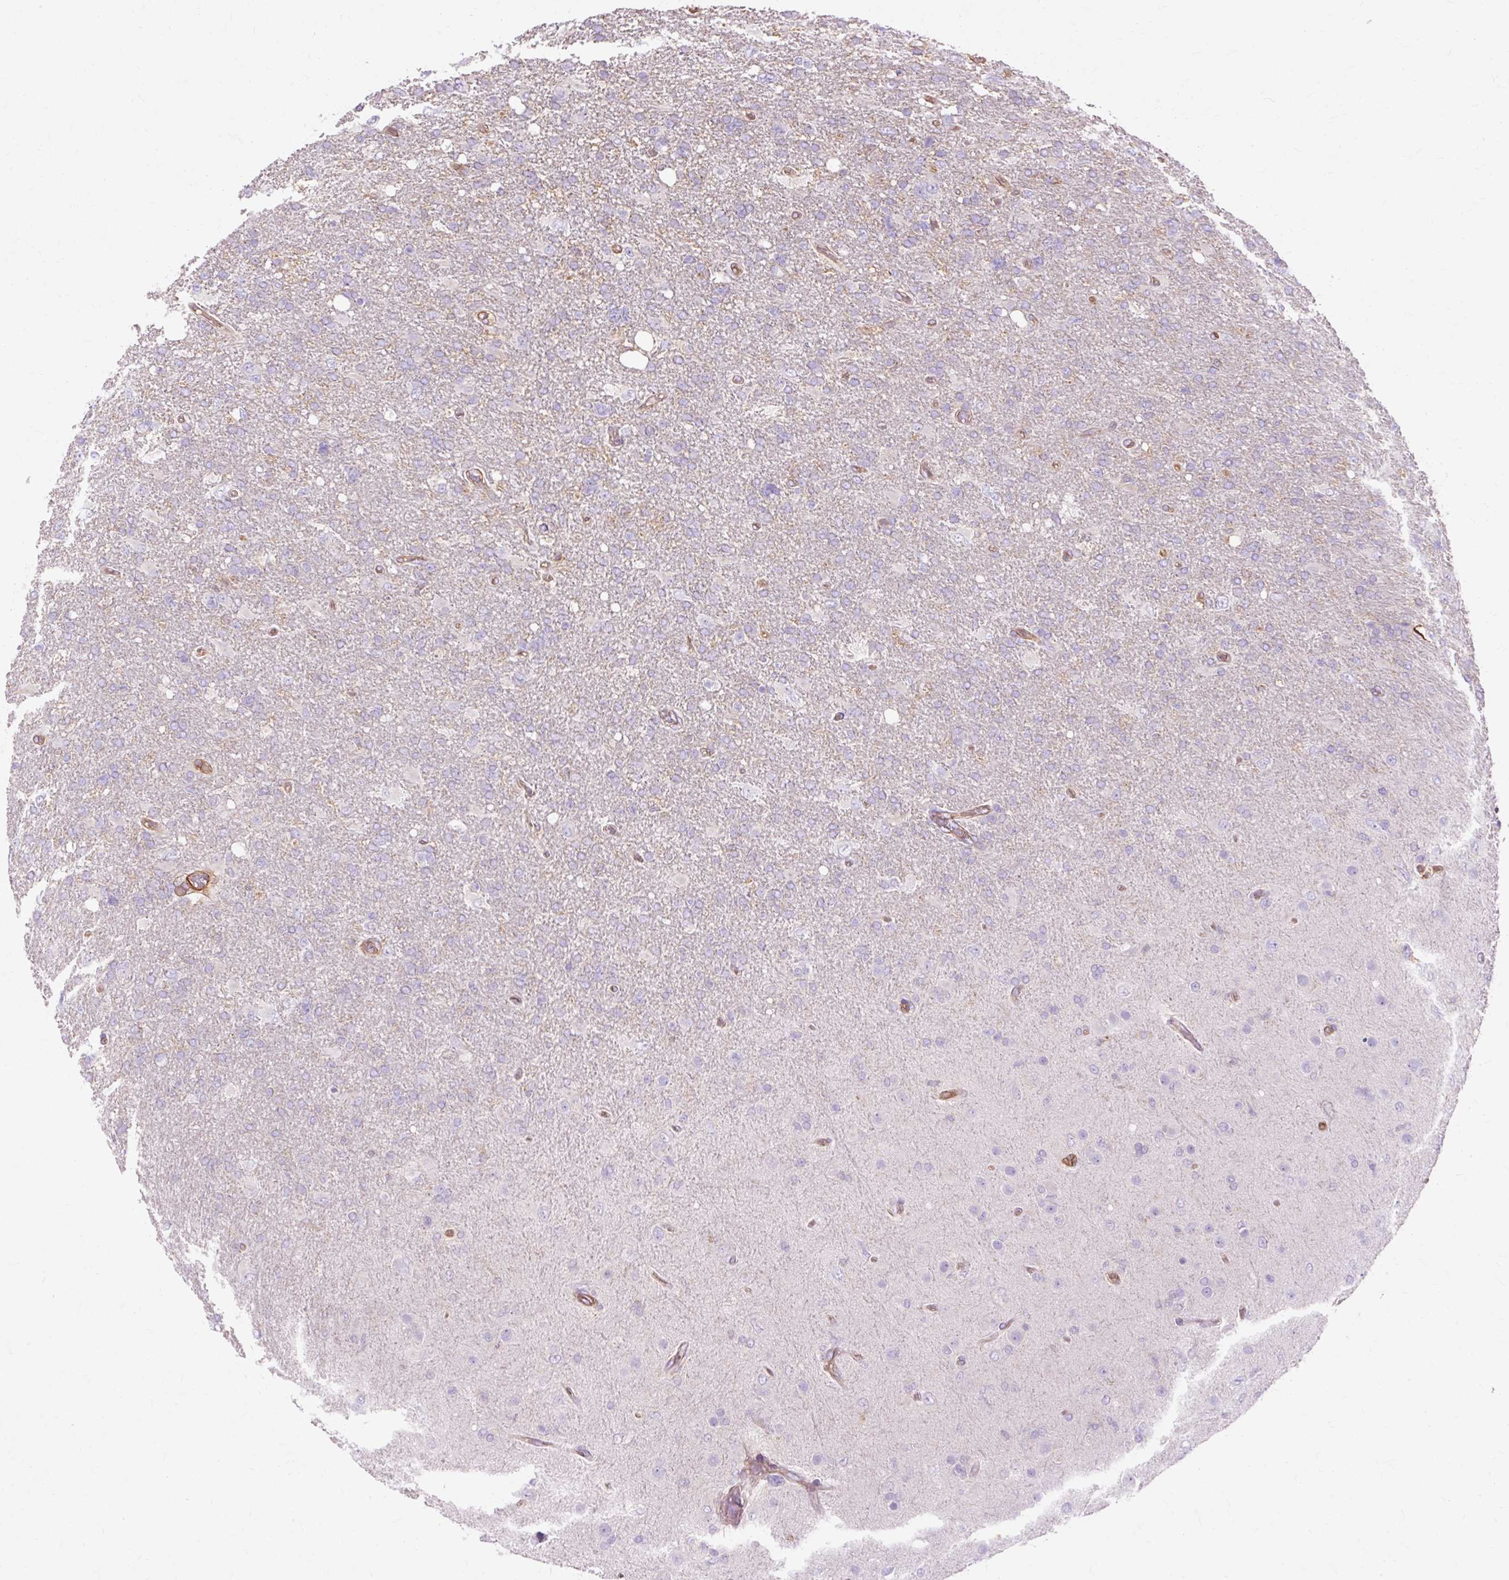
{"staining": {"intensity": "negative", "quantity": "none", "location": "none"}, "tissue": "glioma", "cell_type": "Tumor cells", "image_type": "cancer", "snomed": [{"axis": "morphology", "description": "Glioma, malignant, High grade"}, {"axis": "topography", "description": "Brain"}], "caption": "Tumor cells are negative for protein expression in human glioma.", "gene": "TBC1D2B", "patient": {"sex": "male", "age": 61}}